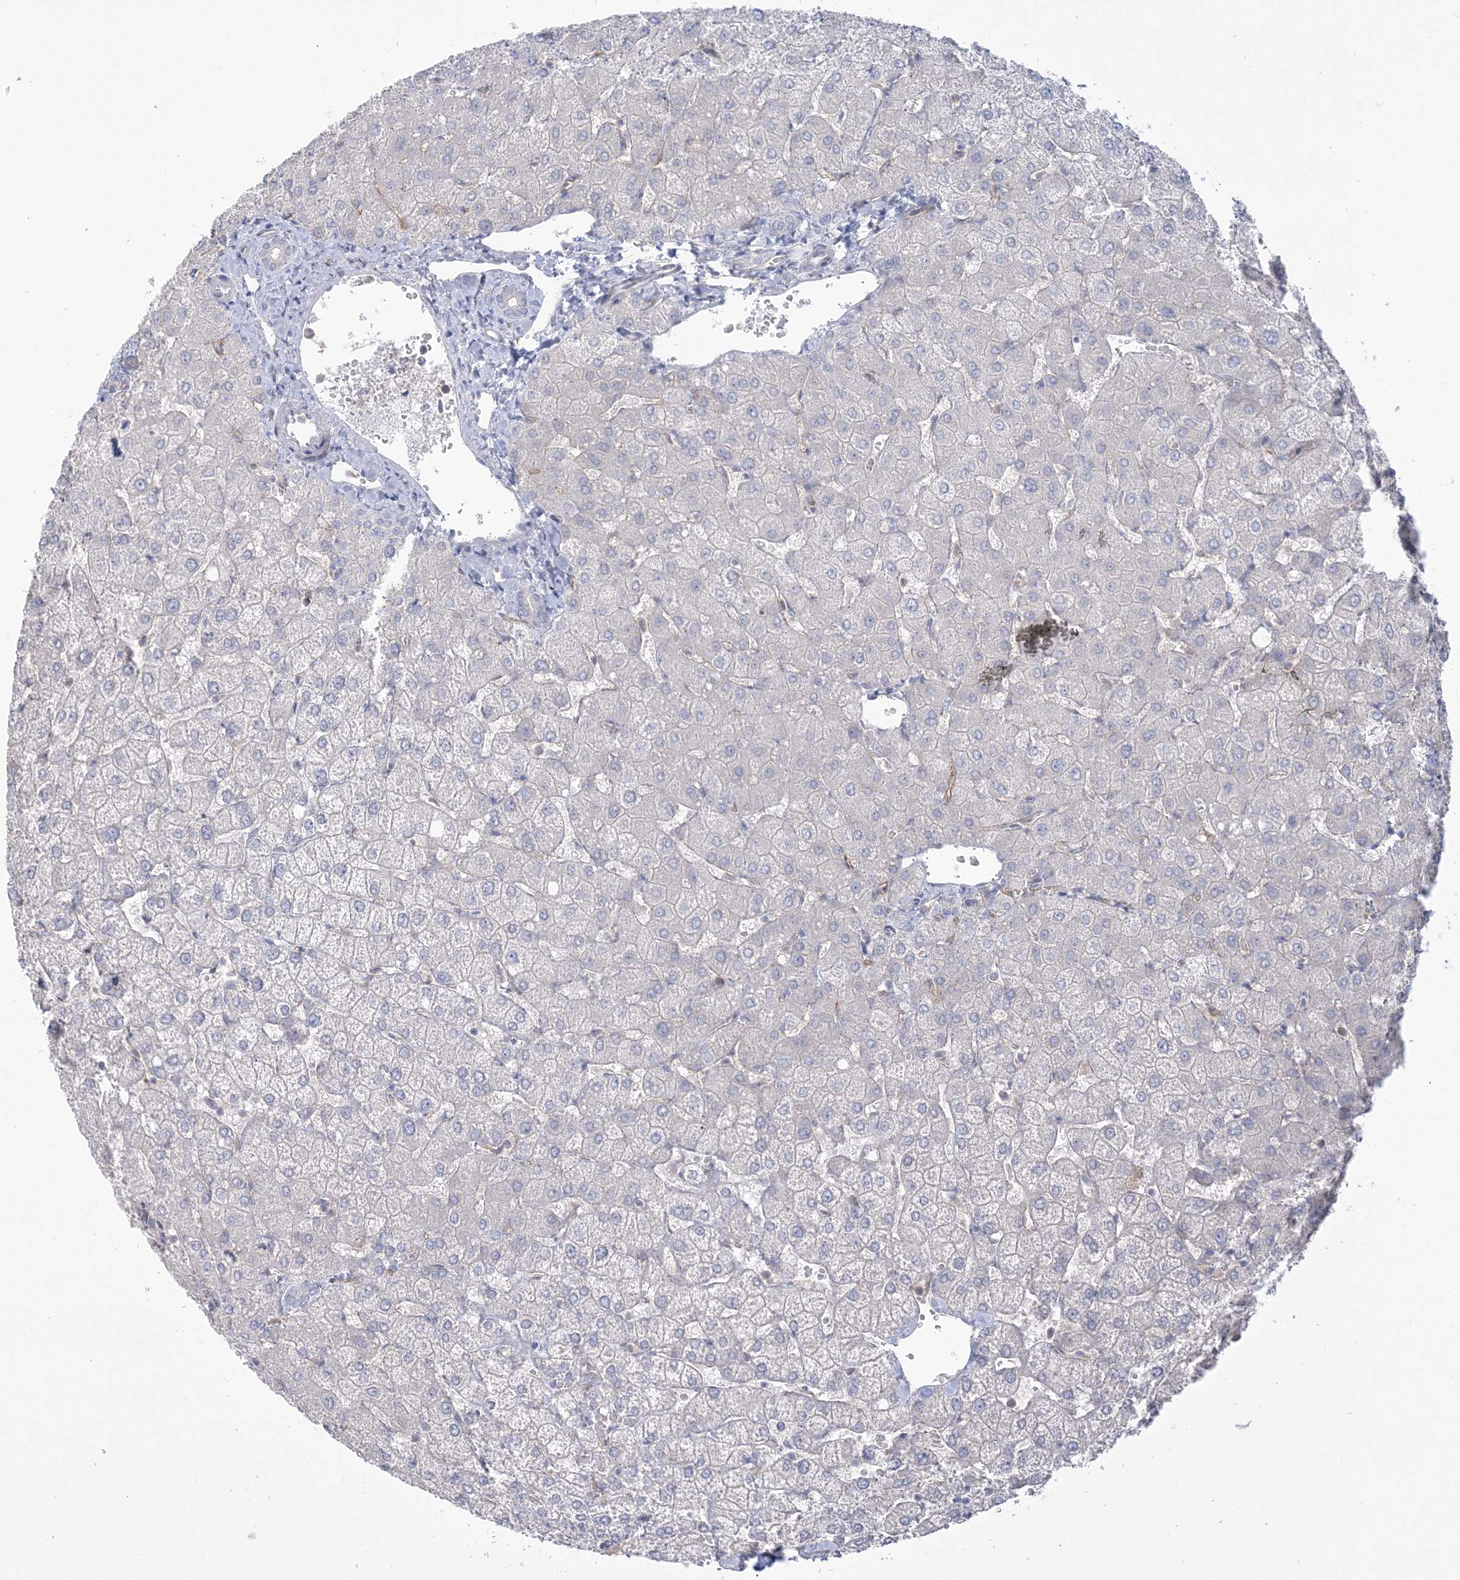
{"staining": {"intensity": "negative", "quantity": "none", "location": "none"}, "tissue": "liver", "cell_type": "Cholangiocytes", "image_type": "normal", "snomed": [{"axis": "morphology", "description": "Normal tissue, NOS"}, {"axis": "topography", "description": "Liver"}], "caption": "IHC photomicrograph of normal liver: liver stained with DAB (3,3'-diaminobenzidine) displays no significant protein staining in cholangiocytes. The staining is performed using DAB brown chromogen with nuclei counter-stained in using hematoxylin.", "gene": "FARSB", "patient": {"sex": "female", "age": 54}}